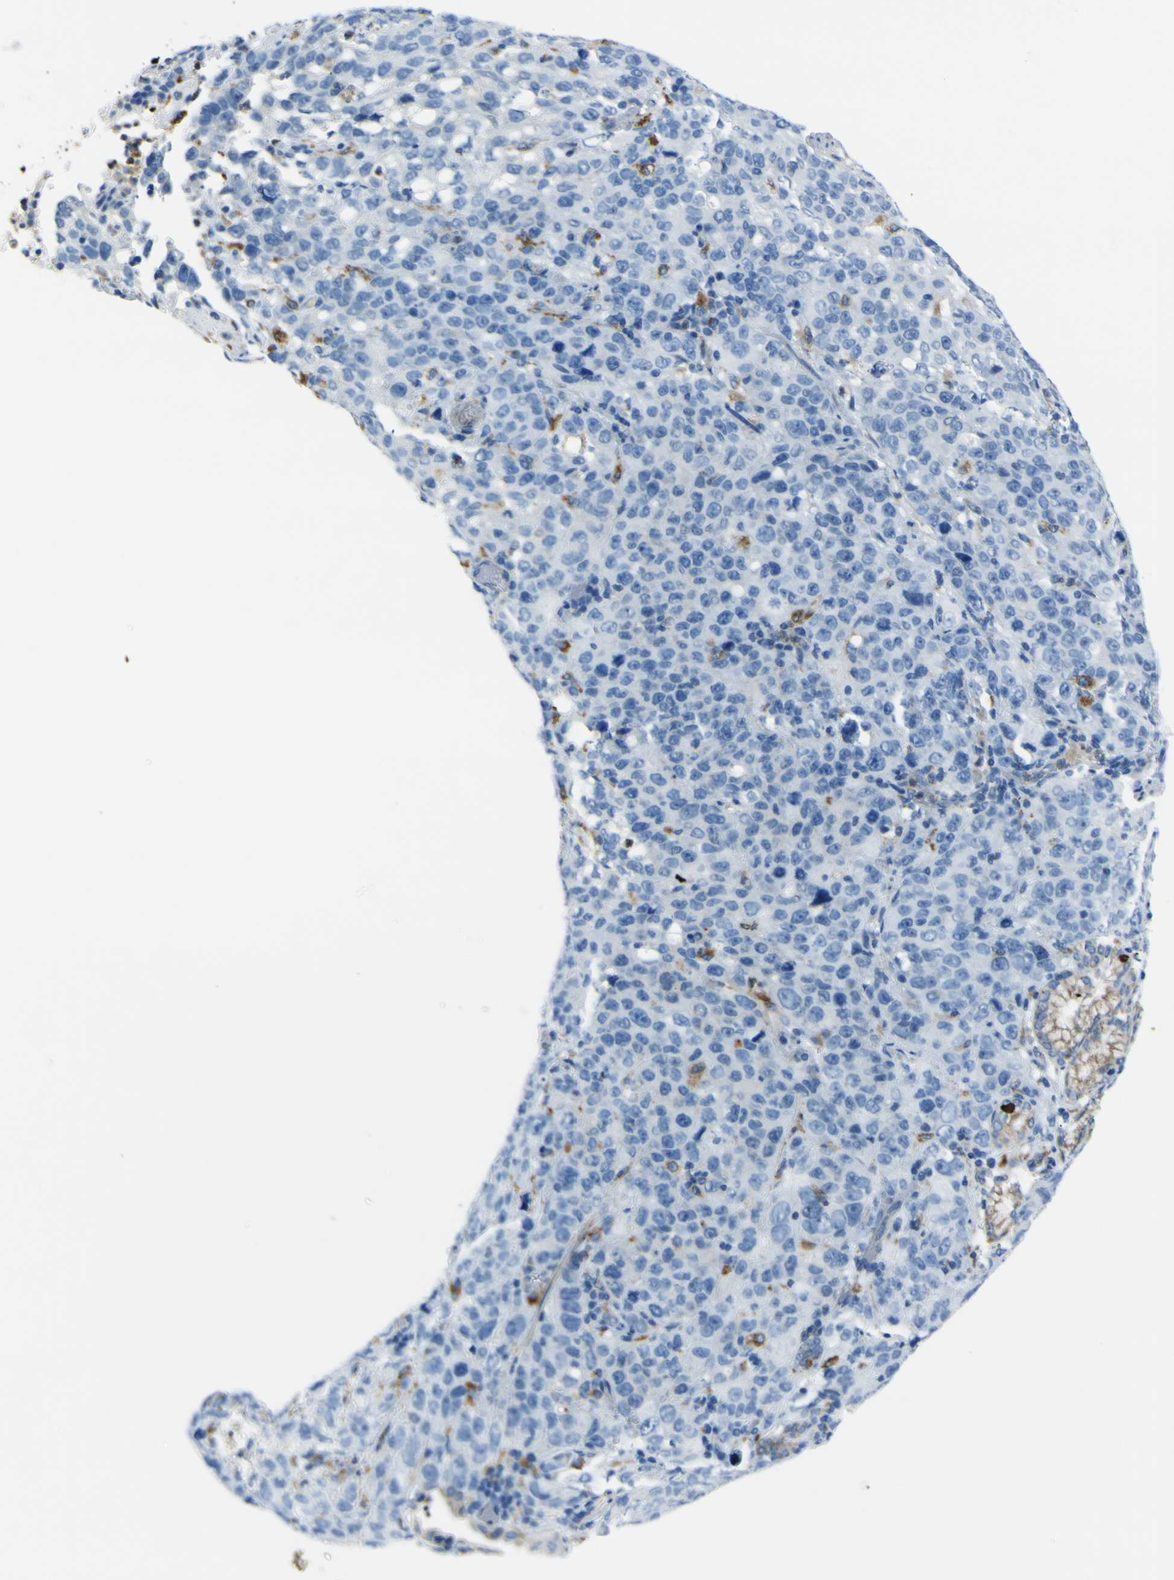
{"staining": {"intensity": "negative", "quantity": "none", "location": "none"}, "tissue": "stomach cancer", "cell_type": "Tumor cells", "image_type": "cancer", "snomed": [{"axis": "morphology", "description": "Normal tissue, NOS"}, {"axis": "morphology", "description": "Adenocarcinoma, NOS"}, {"axis": "topography", "description": "Stomach"}], "caption": "High magnification brightfield microscopy of adenocarcinoma (stomach) stained with DAB (3,3'-diaminobenzidine) (brown) and counterstained with hematoxylin (blue): tumor cells show no significant staining.", "gene": "ACSL1", "patient": {"sex": "male", "age": 48}}